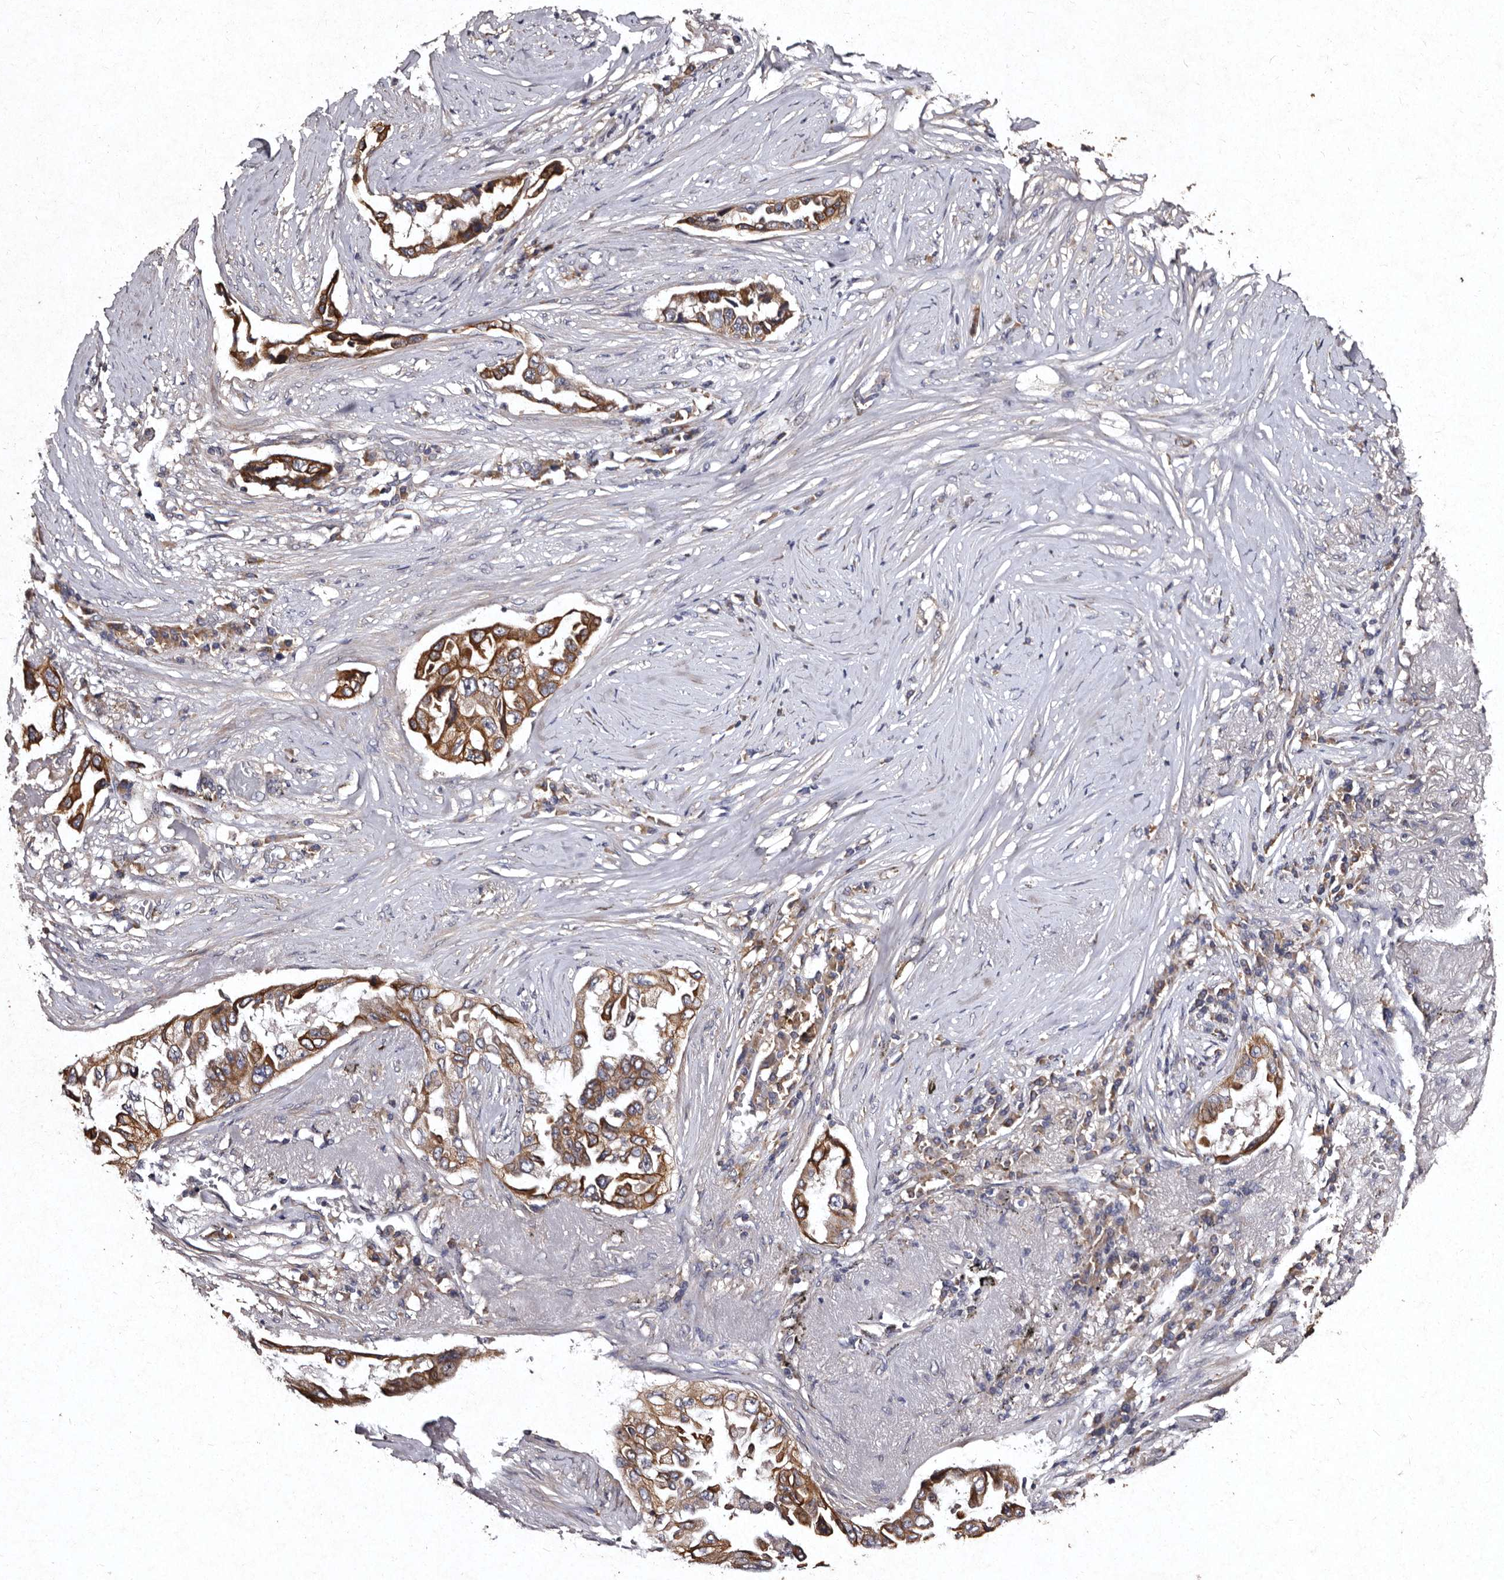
{"staining": {"intensity": "strong", "quantity": ">75%", "location": "cytoplasmic/membranous"}, "tissue": "lung cancer", "cell_type": "Tumor cells", "image_type": "cancer", "snomed": [{"axis": "morphology", "description": "Adenocarcinoma, NOS"}, {"axis": "topography", "description": "Lung"}], "caption": "Immunohistochemistry image of human lung cancer (adenocarcinoma) stained for a protein (brown), which exhibits high levels of strong cytoplasmic/membranous positivity in about >75% of tumor cells.", "gene": "TFB1M", "patient": {"sex": "female", "age": 51}}